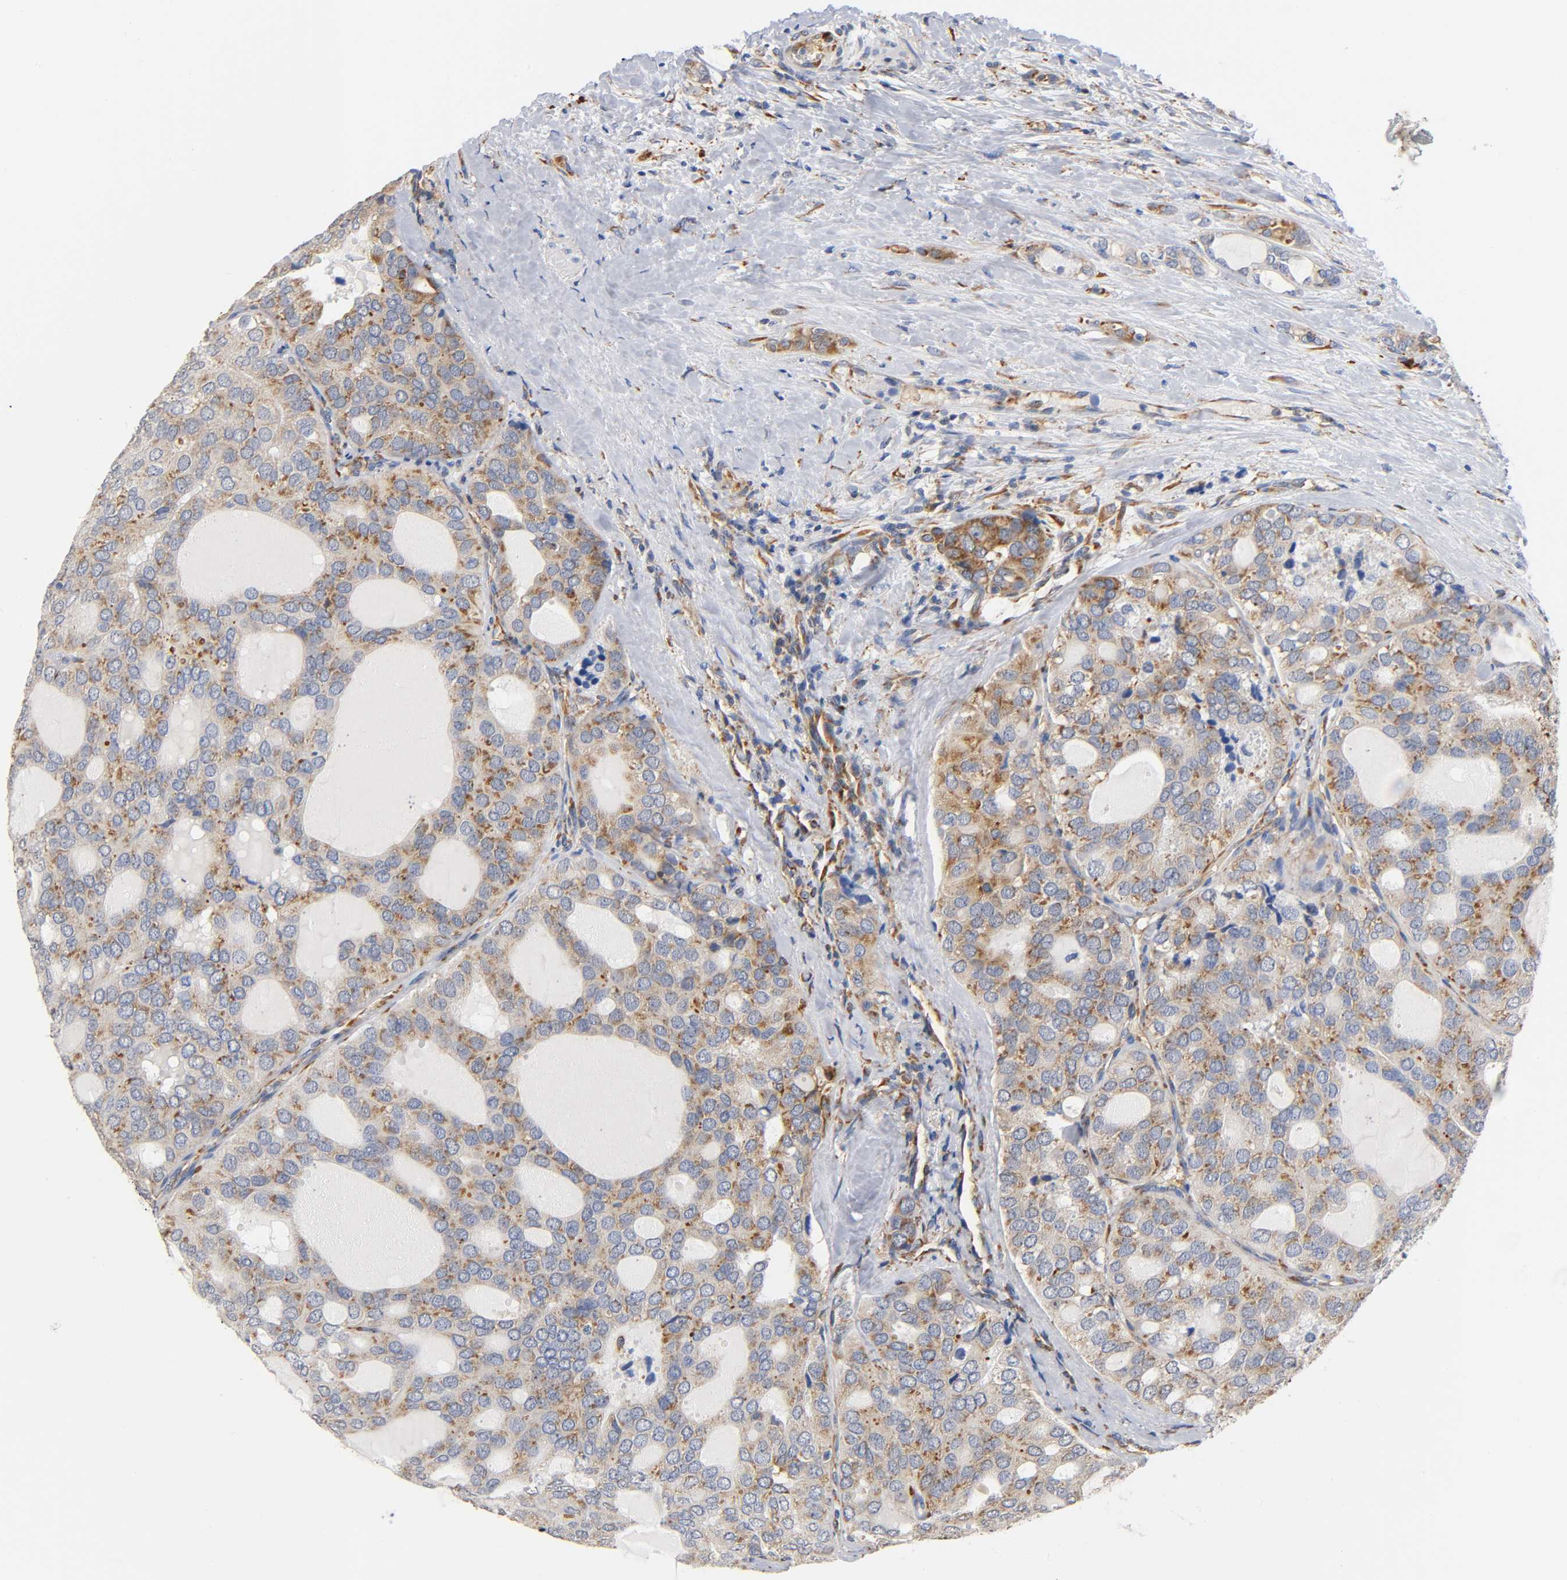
{"staining": {"intensity": "weak", "quantity": ">75%", "location": "cytoplasmic/membranous"}, "tissue": "thyroid cancer", "cell_type": "Tumor cells", "image_type": "cancer", "snomed": [{"axis": "morphology", "description": "Follicular adenoma carcinoma, NOS"}, {"axis": "topography", "description": "Thyroid gland"}], "caption": "IHC micrograph of human follicular adenoma carcinoma (thyroid) stained for a protein (brown), which reveals low levels of weak cytoplasmic/membranous positivity in about >75% of tumor cells.", "gene": "UCKL1", "patient": {"sex": "male", "age": 75}}